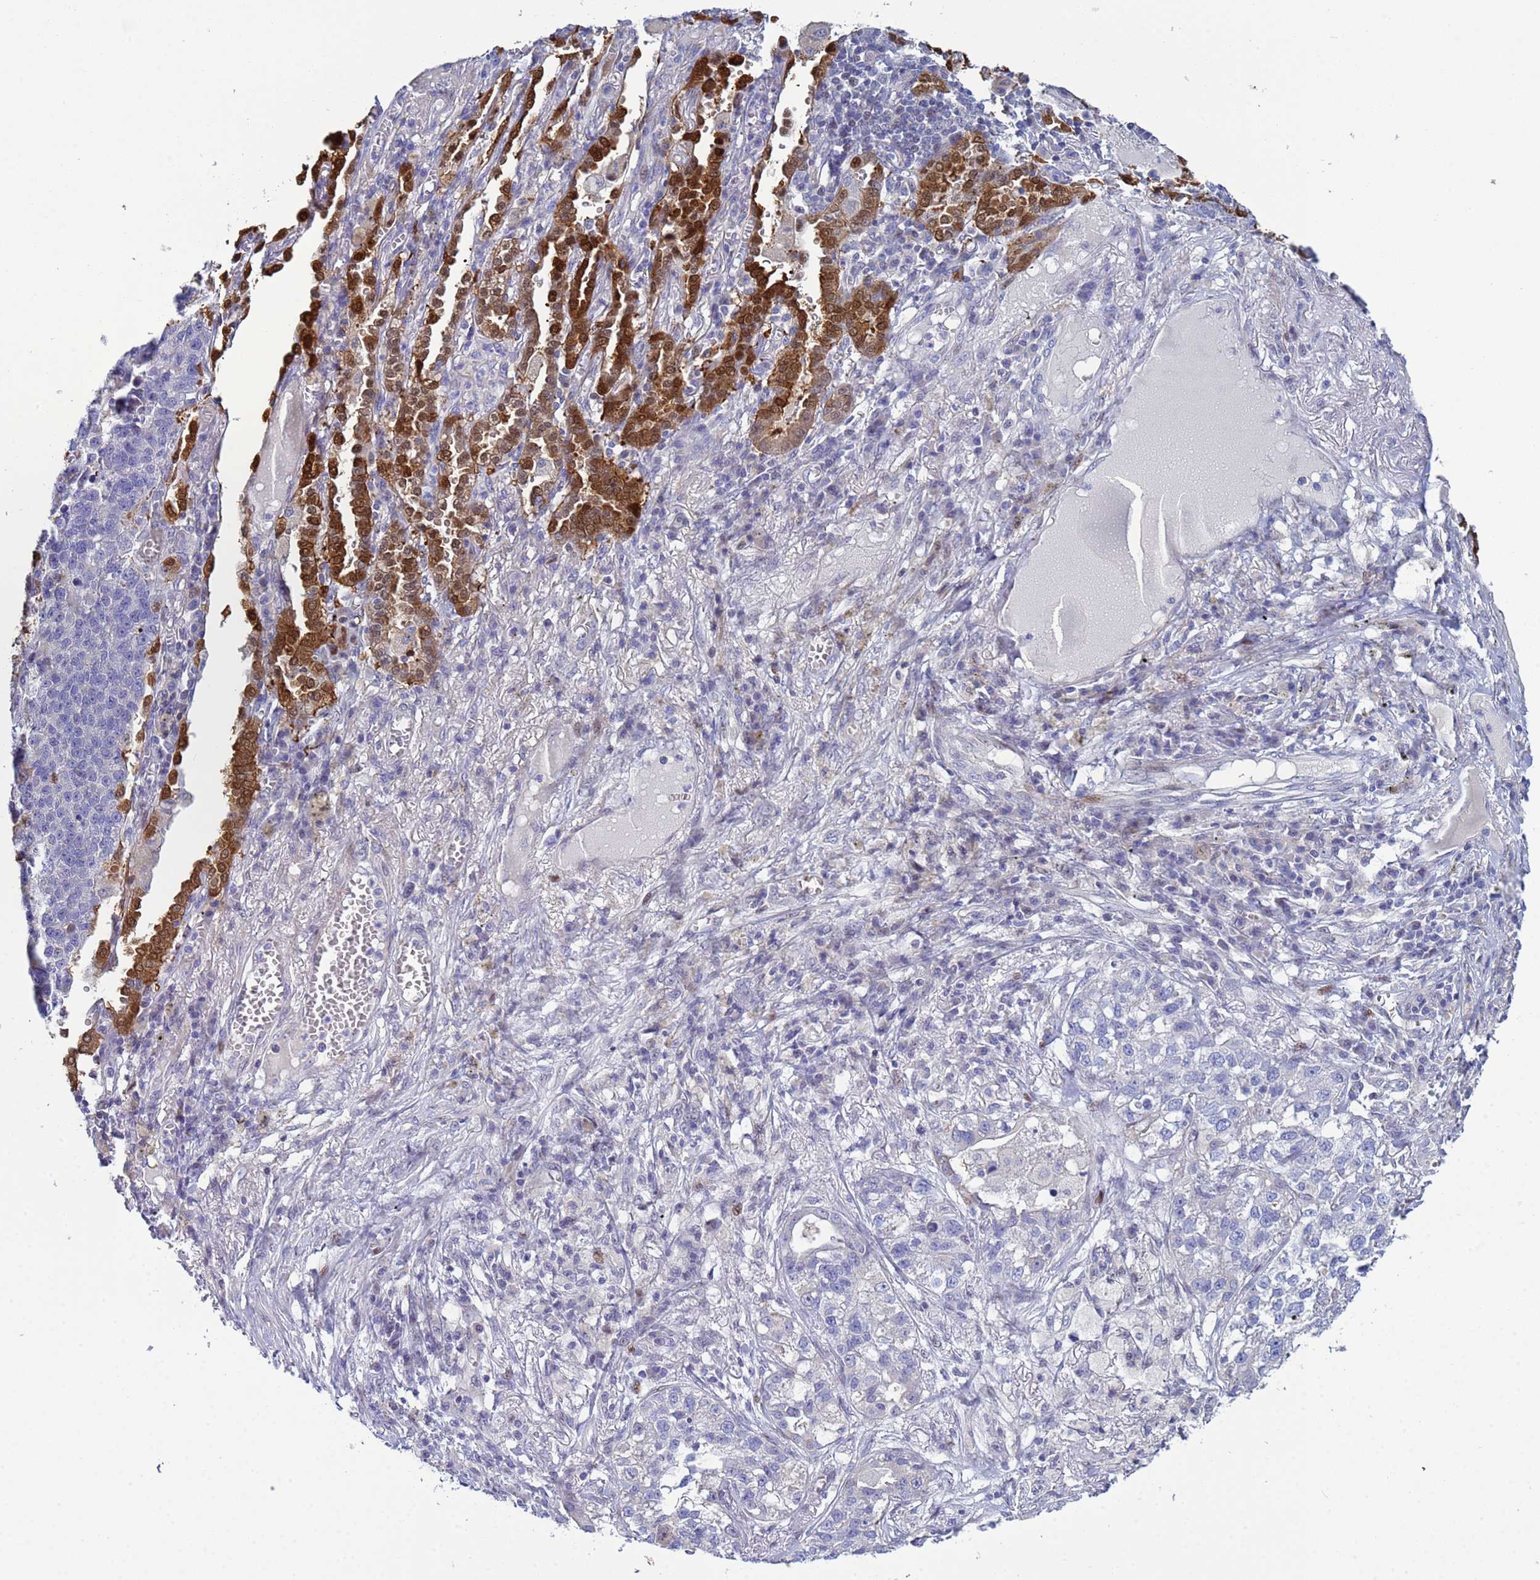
{"staining": {"intensity": "negative", "quantity": "none", "location": "none"}, "tissue": "lung cancer", "cell_type": "Tumor cells", "image_type": "cancer", "snomed": [{"axis": "morphology", "description": "Adenocarcinoma, NOS"}, {"axis": "topography", "description": "Lung"}], "caption": "Immunohistochemistry (IHC) of human lung cancer displays no staining in tumor cells. (Immunohistochemistry, brightfield microscopy, high magnification).", "gene": "PPP6R1", "patient": {"sex": "male", "age": 49}}